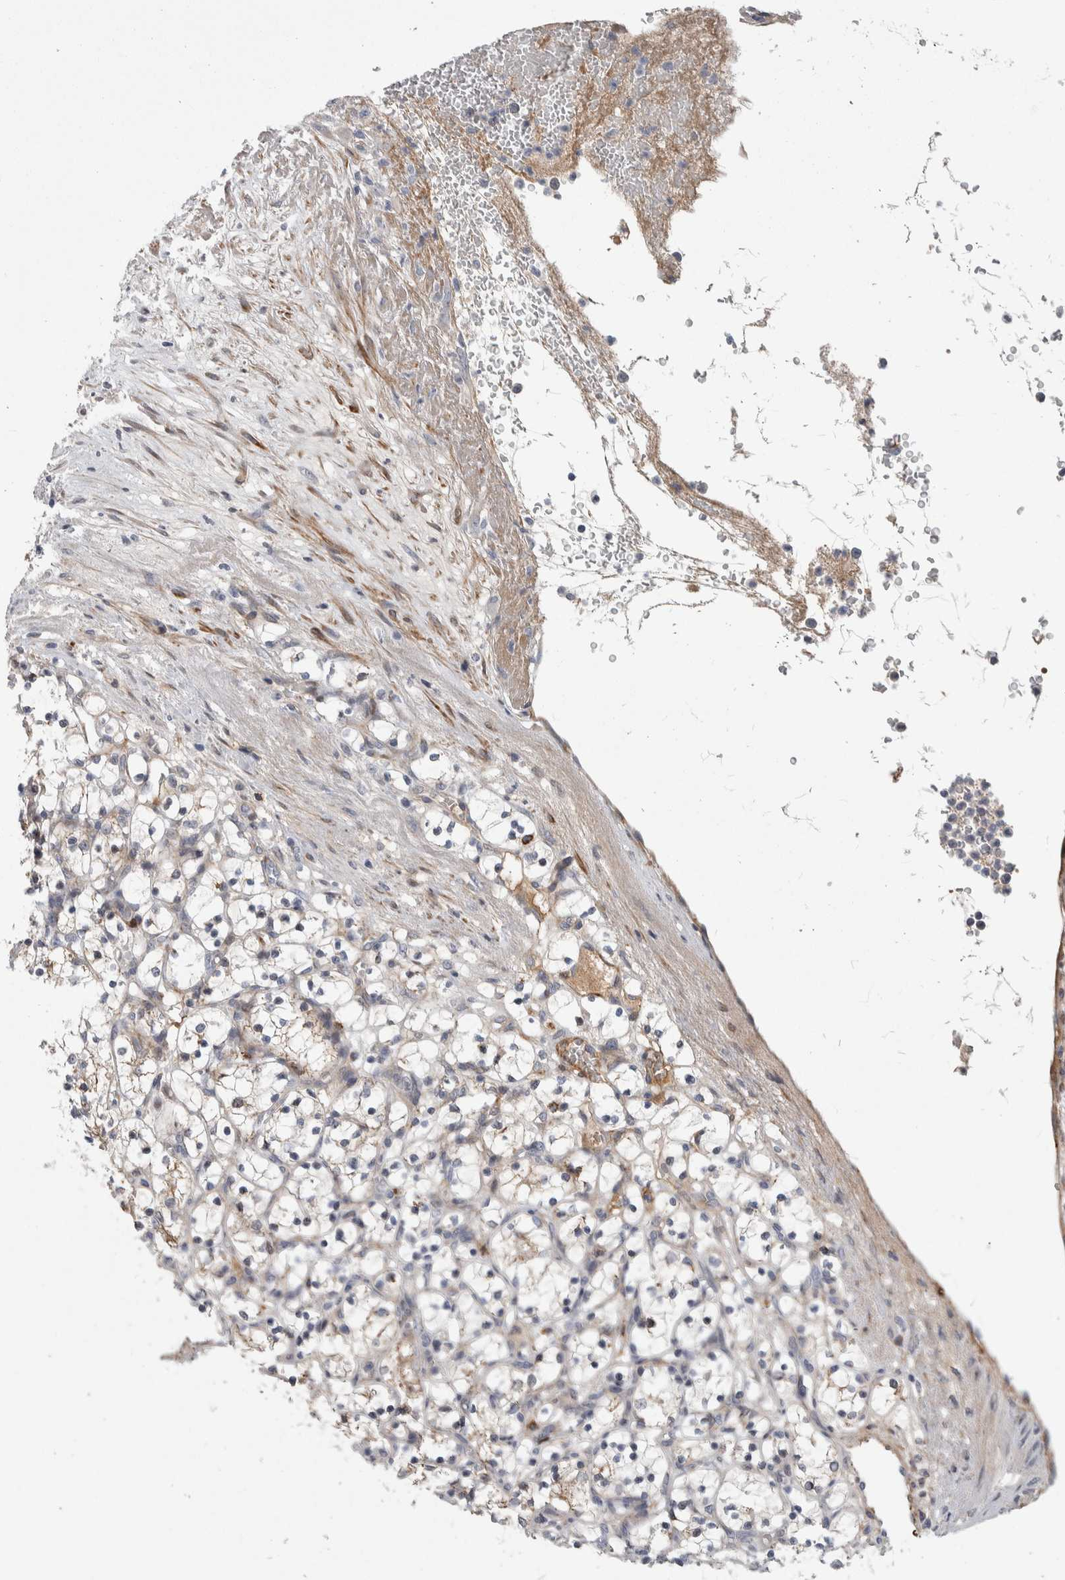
{"staining": {"intensity": "weak", "quantity": "<25%", "location": "cytoplasmic/membranous"}, "tissue": "renal cancer", "cell_type": "Tumor cells", "image_type": "cancer", "snomed": [{"axis": "morphology", "description": "Adenocarcinoma, NOS"}, {"axis": "topography", "description": "Kidney"}], "caption": "An image of renal adenocarcinoma stained for a protein demonstrates no brown staining in tumor cells. Nuclei are stained in blue.", "gene": "PSMG3", "patient": {"sex": "female", "age": 69}}